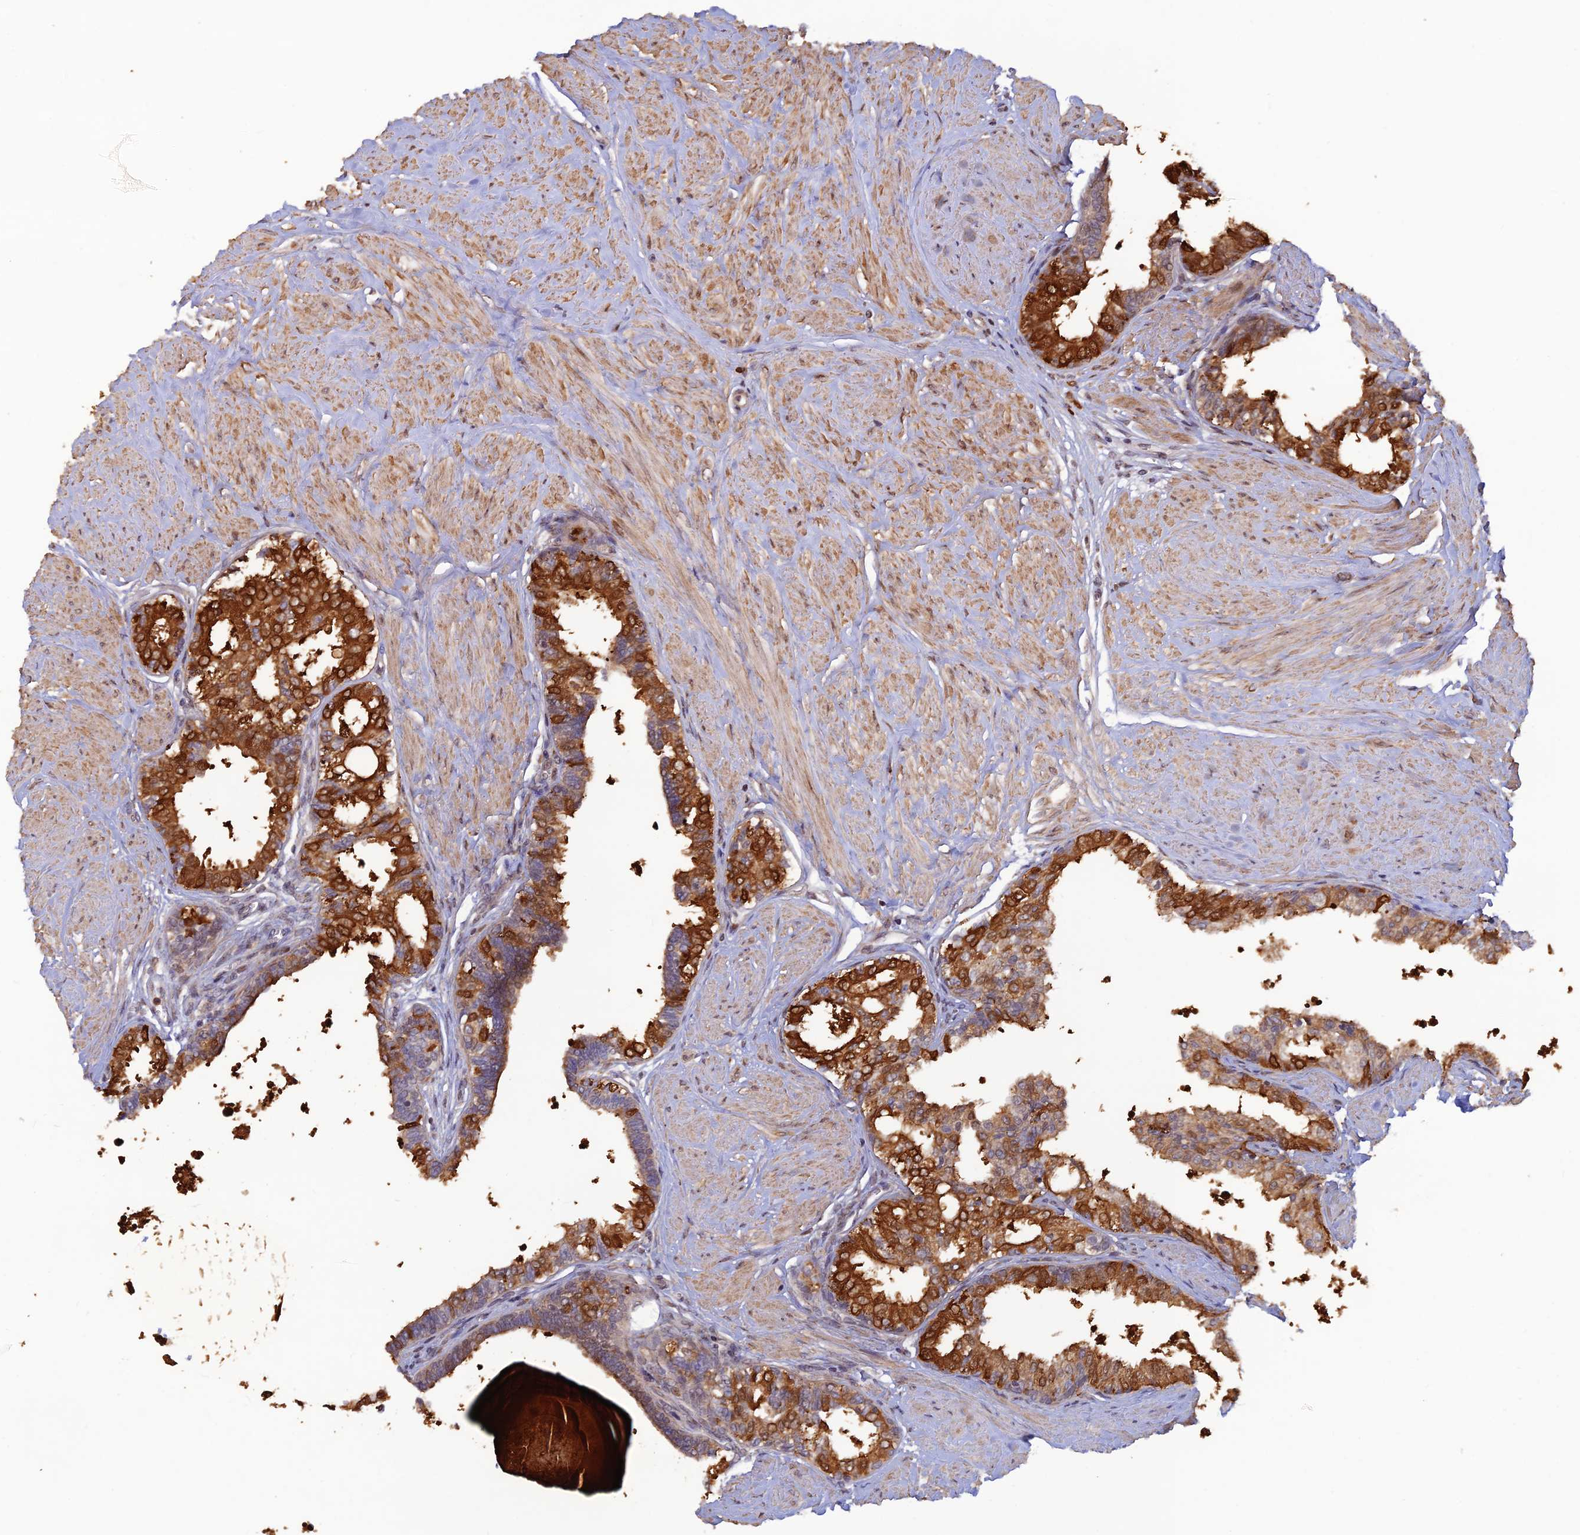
{"staining": {"intensity": "strong", "quantity": "25%-75%", "location": "cytoplasmic/membranous"}, "tissue": "prostate", "cell_type": "Glandular cells", "image_type": "normal", "snomed": [{"axis": "morphology", "description": "Normal tissue, NOS"}, {"axis": "topography", "description": "Prostate"}], "caption": "About 25%-75% of glandular cells in benign prostate reveal strong cytoplasmic/membranous protein positivity as visualized by brown immunohistochemical staining.", "gene": "ZNF565", "patient": {"sex": "male", "age": 48}}